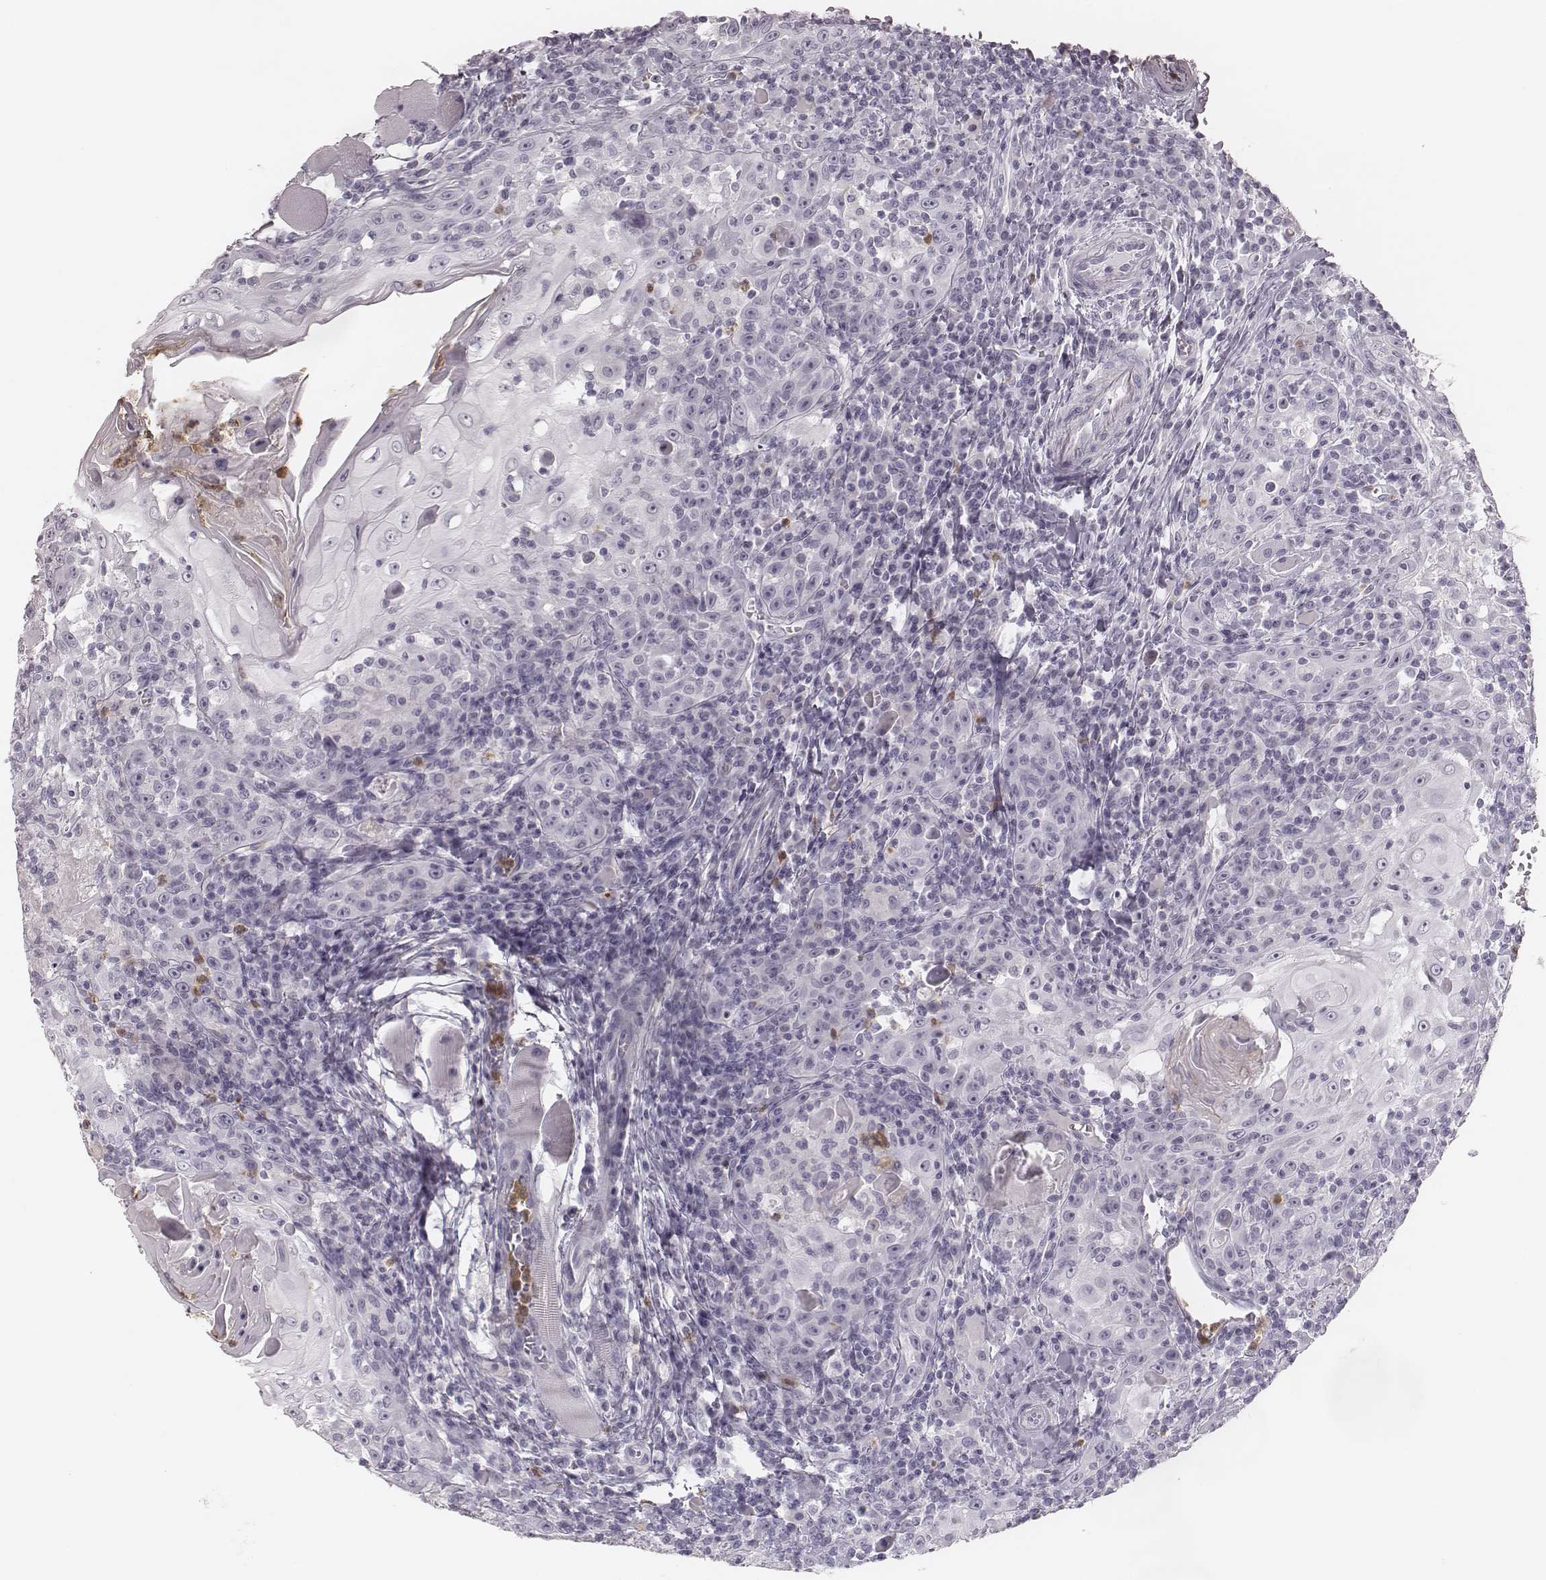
{"staining": {"intensity": "negative", "quantity": "none", "location": "none"}, "tissue": "head and neck cancer", "cell_type": "Tumor cells", "image_type": "cancer", "snomed": [{"axis": "morphology", "description": "Squamous cell carcinoma, NOS"}, {"axis": "topography", "description": "Head-Neck"}], "caption": "Histopathology image shows no significant protein positivity in tumor cells of head and neck cancer. Brightfield microscopy of IHC stained with DAB (3,3'-diaminobenzidine) (brown) and hematoxylin (blue), captured at high magnification.", "gene": "ELANE", "patient": {"sex": "male", "age": 52}}